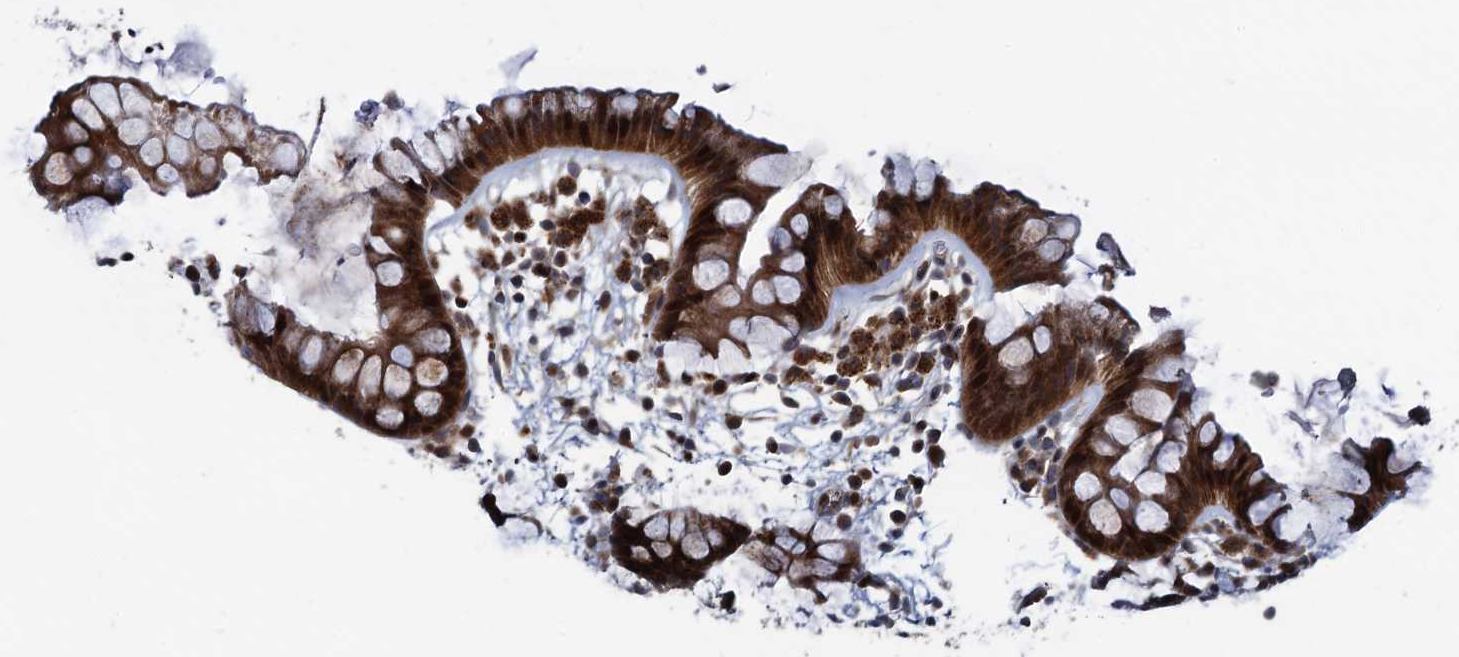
{"staining": {"intensity": "strong", "quantity": ">75%", "location": "cytoplasmic/membranous,nuclear"}, "tissue": "colon", "cell_type": "Endothelial cells", "image_type": "normal", "snomed": [{"axis": "morphology", "description": "Normal tissue, NOS"}, {"axis": "topography", "description": "Colon"}], "caption": "DAB (3,3'-diaminobenzidine) immunohistochemical staining of unremarkable human colon exhibits strong cytoplasmic/membranous,nuclear protein staining in about >75% of endothelial cells.", "gene": "ATOSA", "patient": {"sex": "female", "age": 62}}